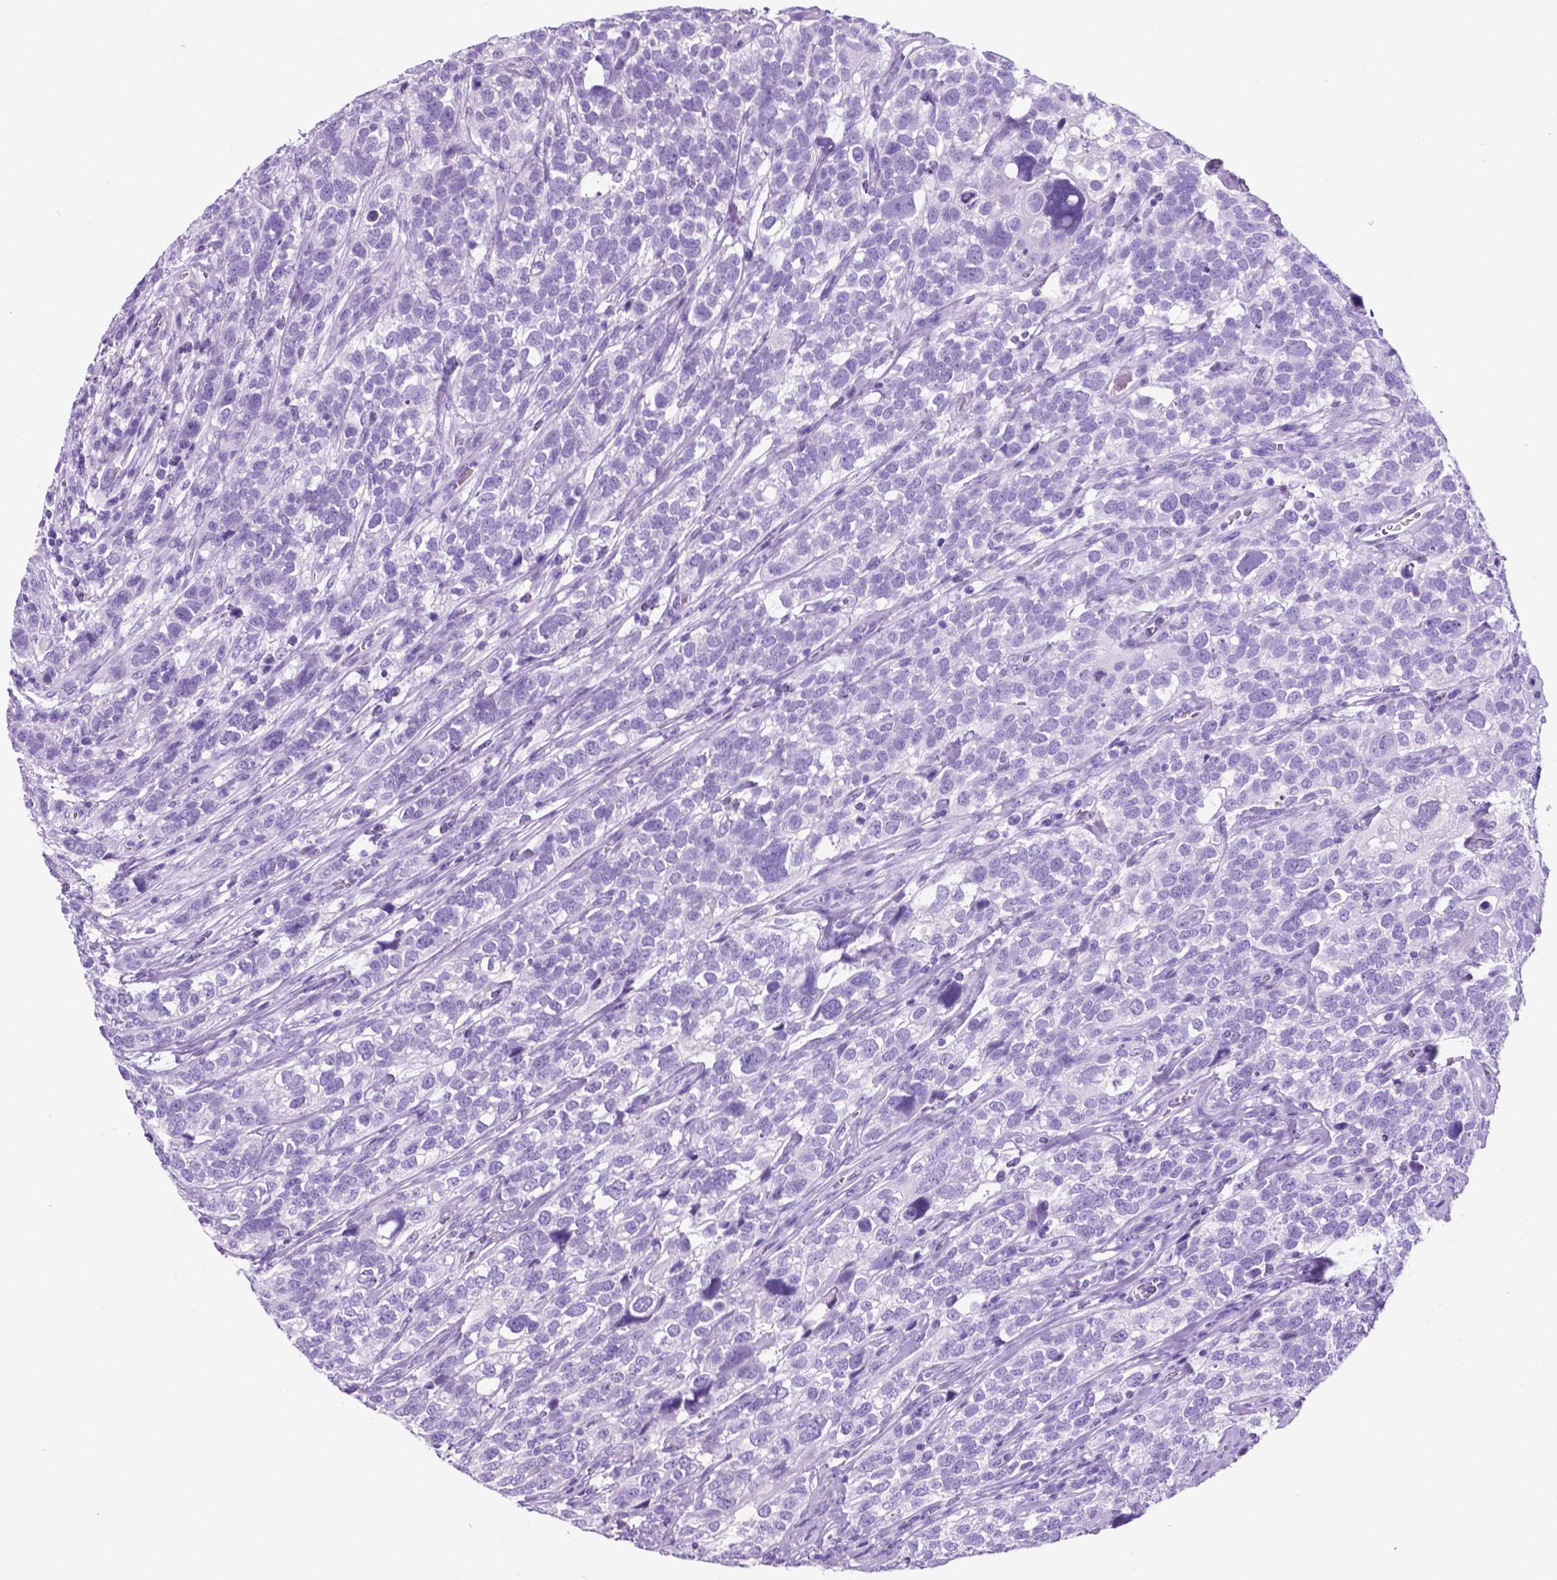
{"staining": {"intensity": "negative", "quantity": "none", "location": "none"}, "tissue": "urothelial cancer", "cell_type": "Tumor cells", "image_type": "cancer", "snomed": [{"axis": "morphology", "description": "Urothelial carcinoma, High grade"}, {"axis": "topography", "description": "Urinary bladder"}], "caption": "Human high-grade urothelial carcinoma stained for a protein using immunohistochemistry (IHC) exhibits no expression in tumor cells.", "gene": "C17orf107", "patient": {"sex": "female", "age": 58}}